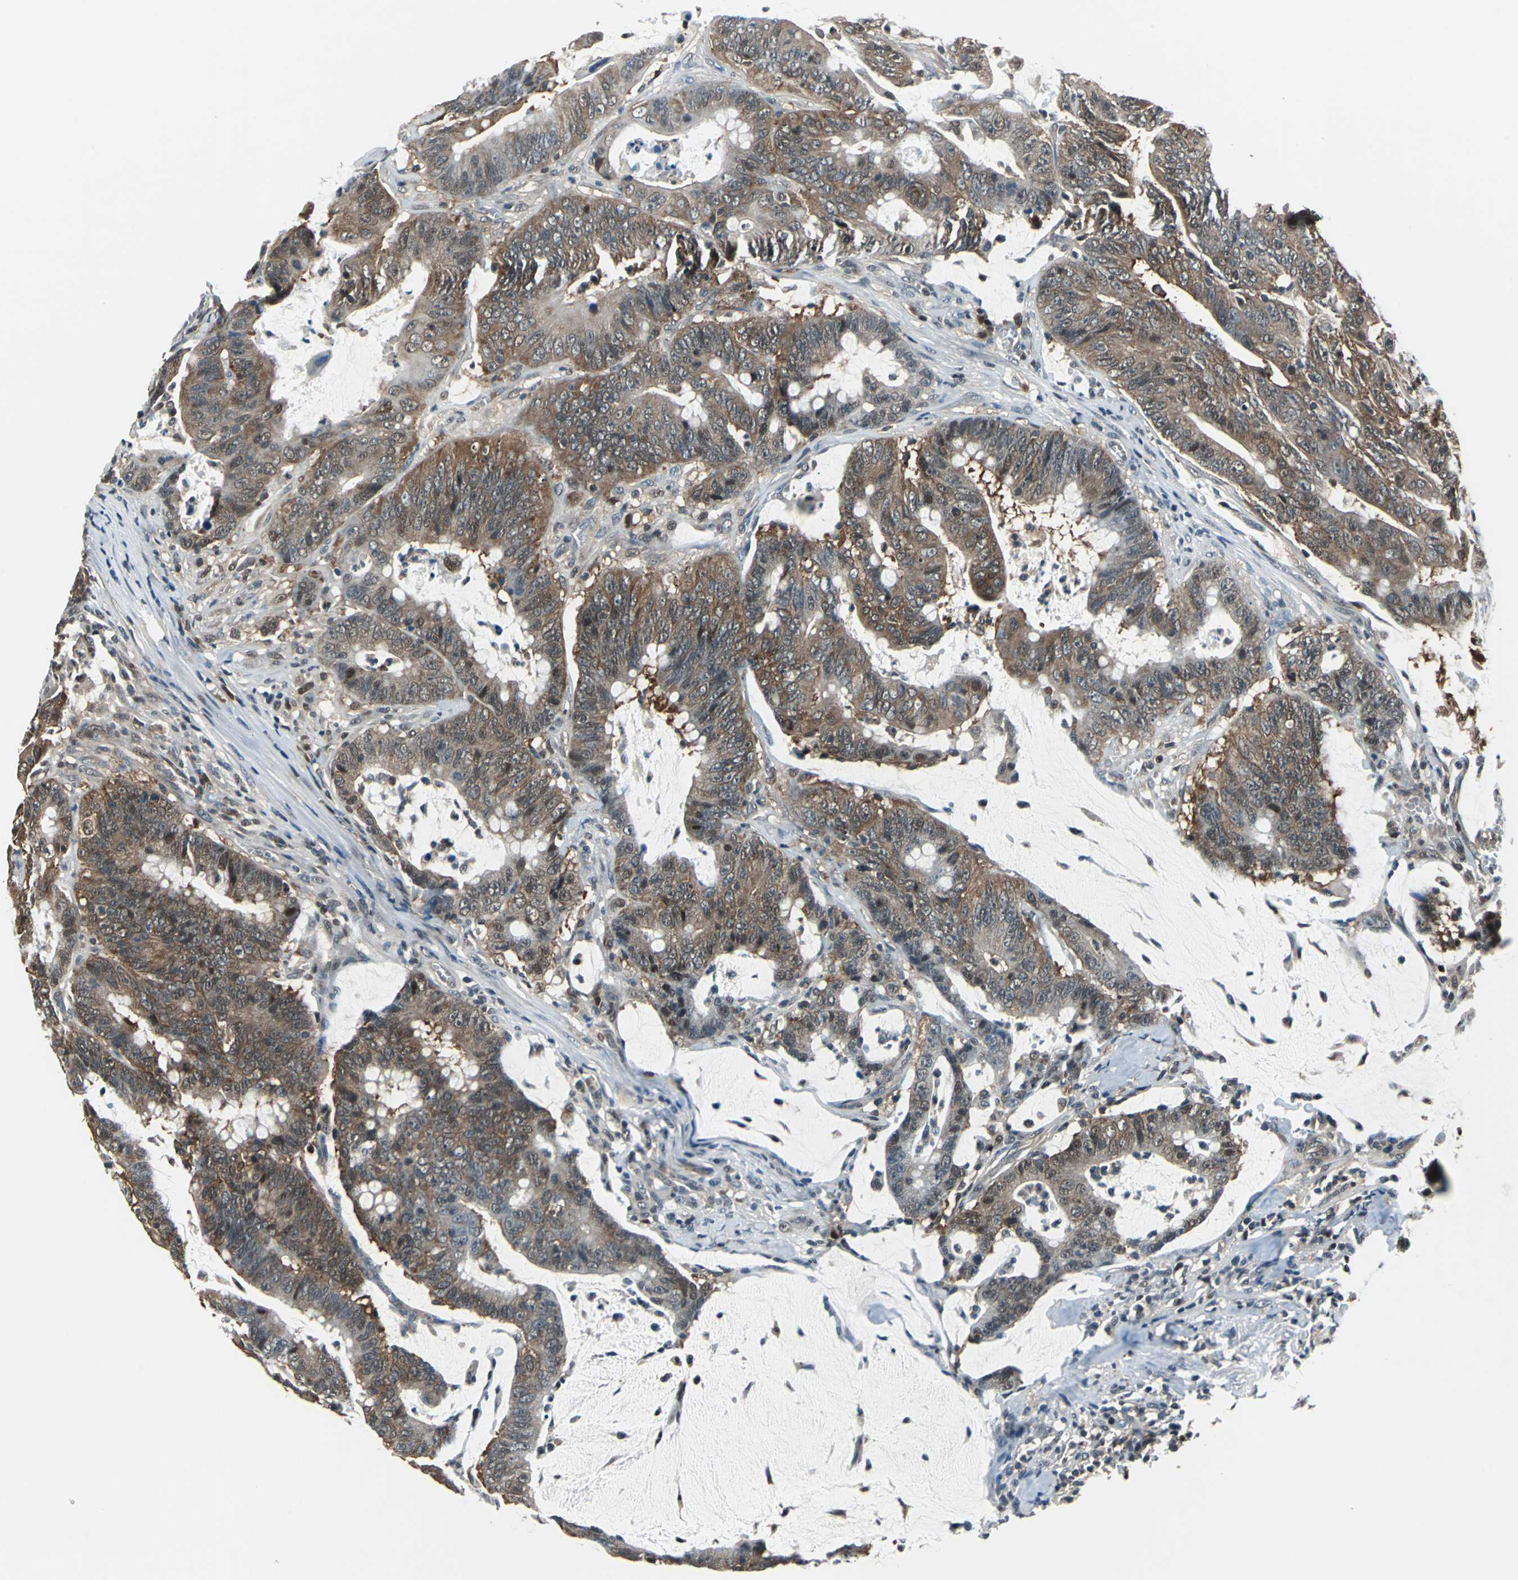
{"staining": {"intensity": "moderate", "quantity": ">75%", "location": "cytoplasmic/membranous,nuclear"}, "tissue": "colorectal cancer", "cell_type": "Tumor cells", "image_type": "cancer", "snomed": [{"axis": "morphology", "description": "Adenocarcinoma, NOS"}, {"axis": "topography", "description": "Colon"}], "caption": "Immunohistochemistry staining of adenocarcinoma (colorectal), which exhibits medium levels of moderate cytoplasmic/membranous and nuclear staining in approximately >75% of tumor cells indicating moderate cytoplasmic/membranous and nuclear protein positivity. The staining was performed using DAB (3,3'-diaminobenzidine) (brown) for protein detection and nuclei were counterstained in hematoxylin (blue).", "gene": "PSME1", "patient": {"sex": "male", "age": 45}}